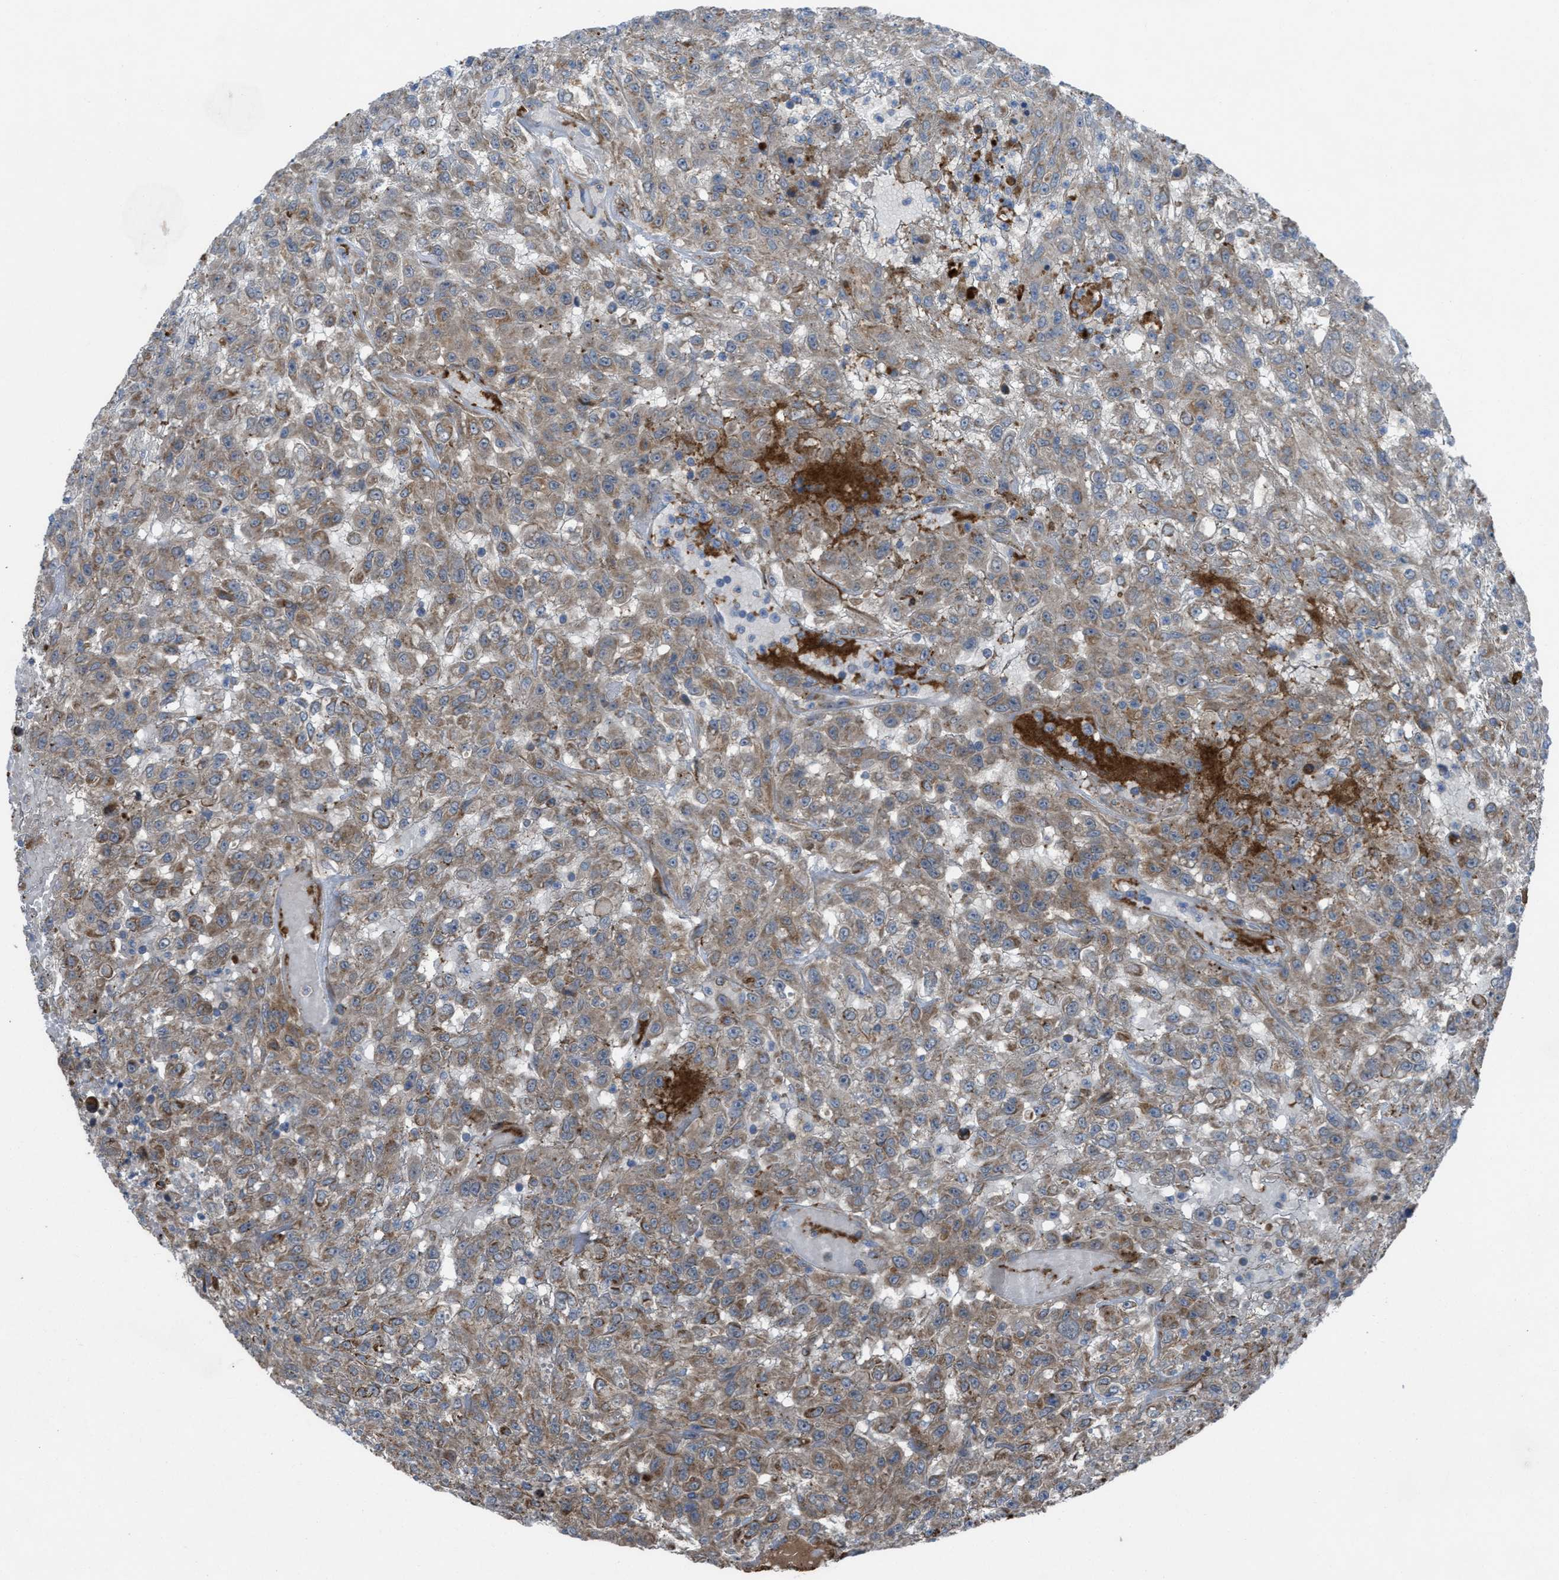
{"staining": {"intensity": "moderate", "quantity": ">75%", "location": "cytoplasmic/membranous"}, "tissue": "urothelial cancer", "cell_type": "Tumor cells", "image_type": "cancer", "snomed": [{"axis": "morphology", "description": "Urothelial carcinoma, High grade"}, {"axis": "topography", "description": "Urinary bladder"}], "caption": "Immunohistochemical staining of human urothelial cancer shows medium levels of moderate cytoplasmic/membranous positivity in about >75% of tumor cells.", "gene": "SLC6A9", "patient": {"sex": "female", "age": 64}}